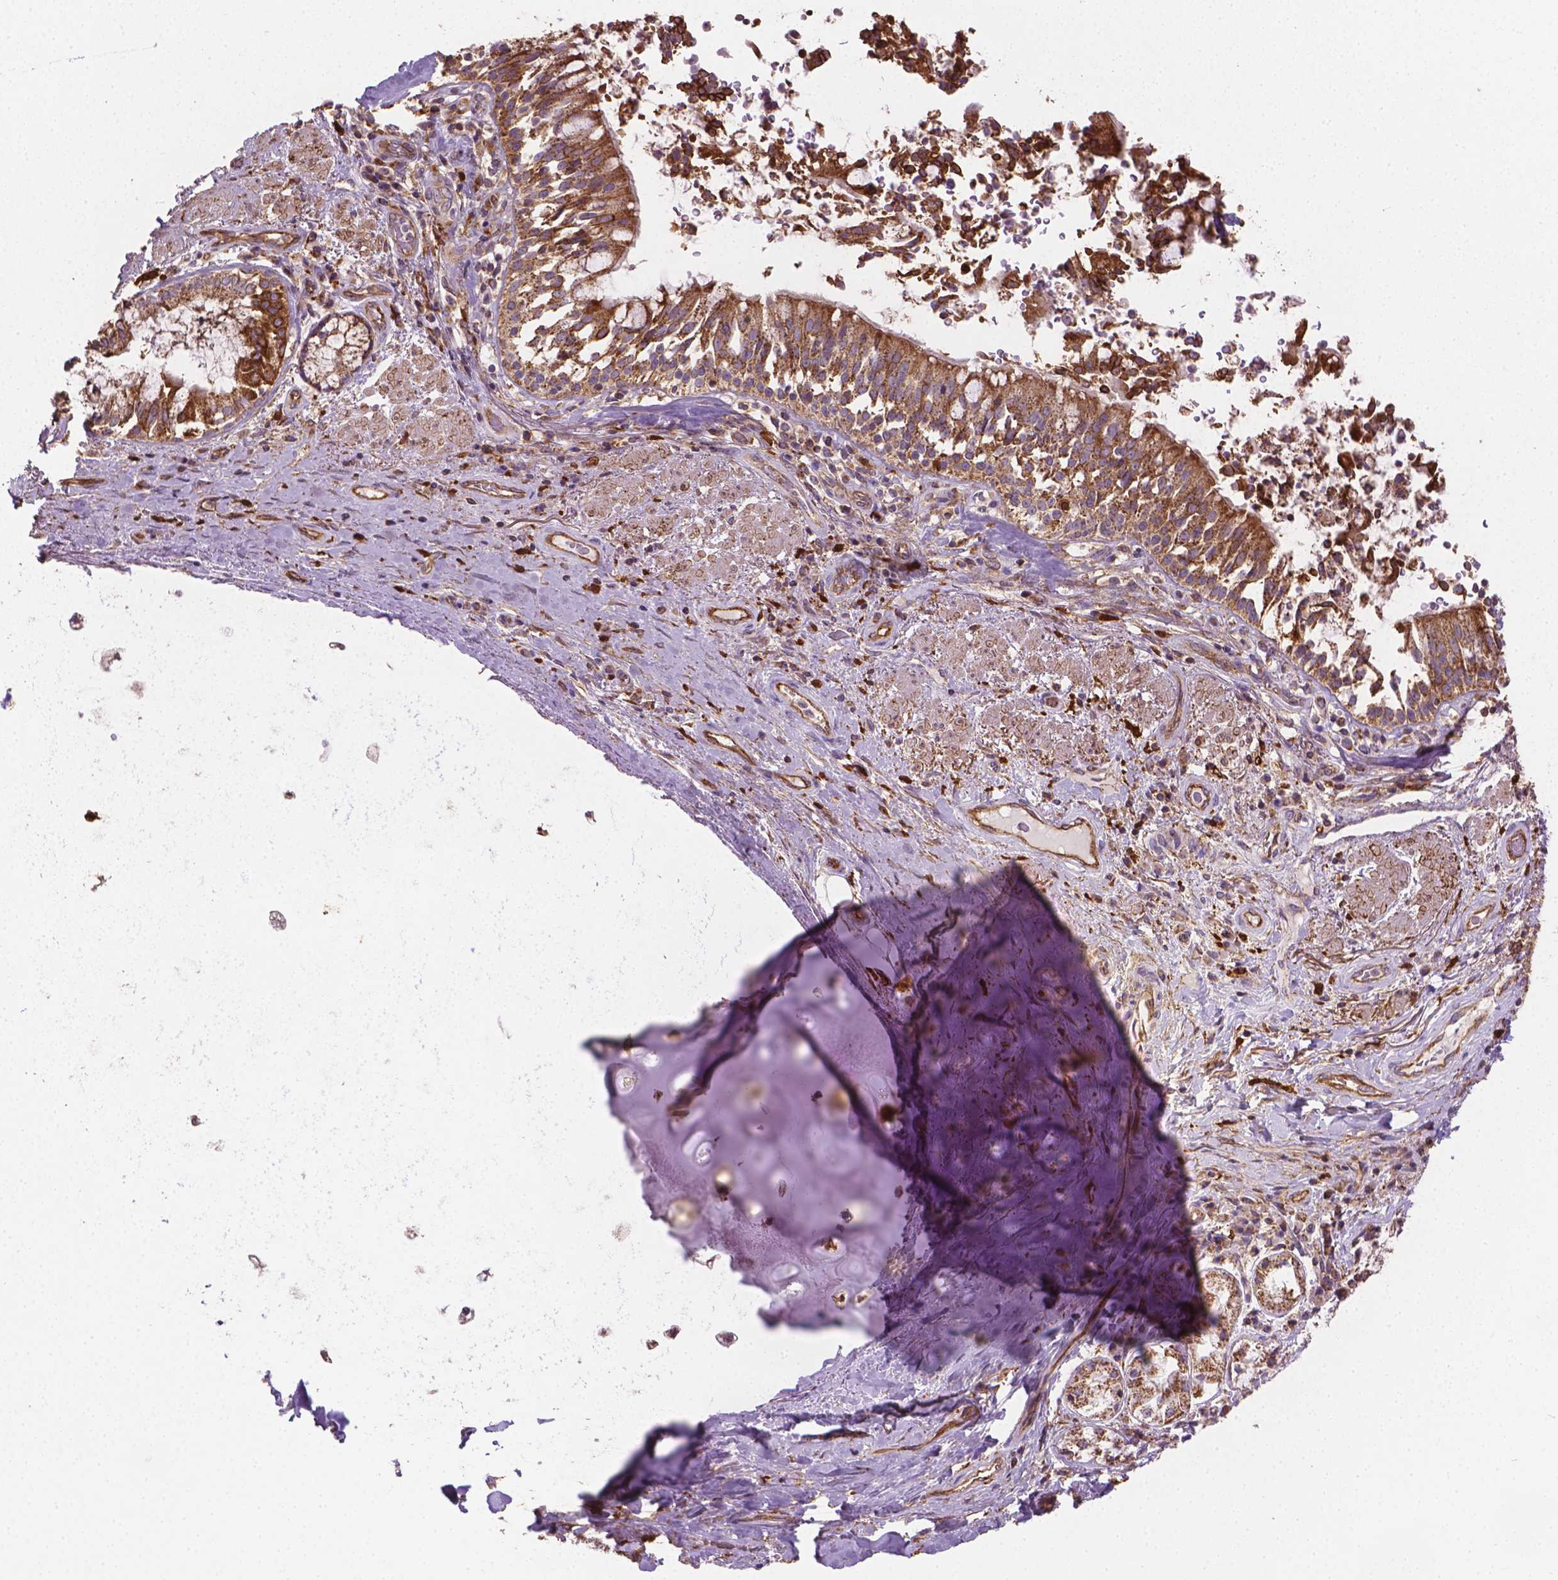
{"staining": {"intensity": "strong", "quantity": "<25%", "location": "nuclear"}, "tissue": "adipose tissue", "cell_type": "Adipocytes", "image_type": "normal", "snomed": [{"axis": "morphology", "description": "Normal tissue, NOS"}, {"axis": "topography", "description": "Cartilage tissue"}, {"axis": "topography", "description": "Bronchus"}], "caption": "Adipose tissue stained with a brown dye exhibits strong nuclear positive expression in about <25% of adipocytes.", "gene": "TCAF1", "patient": {"sex": "male", "age": 64}}